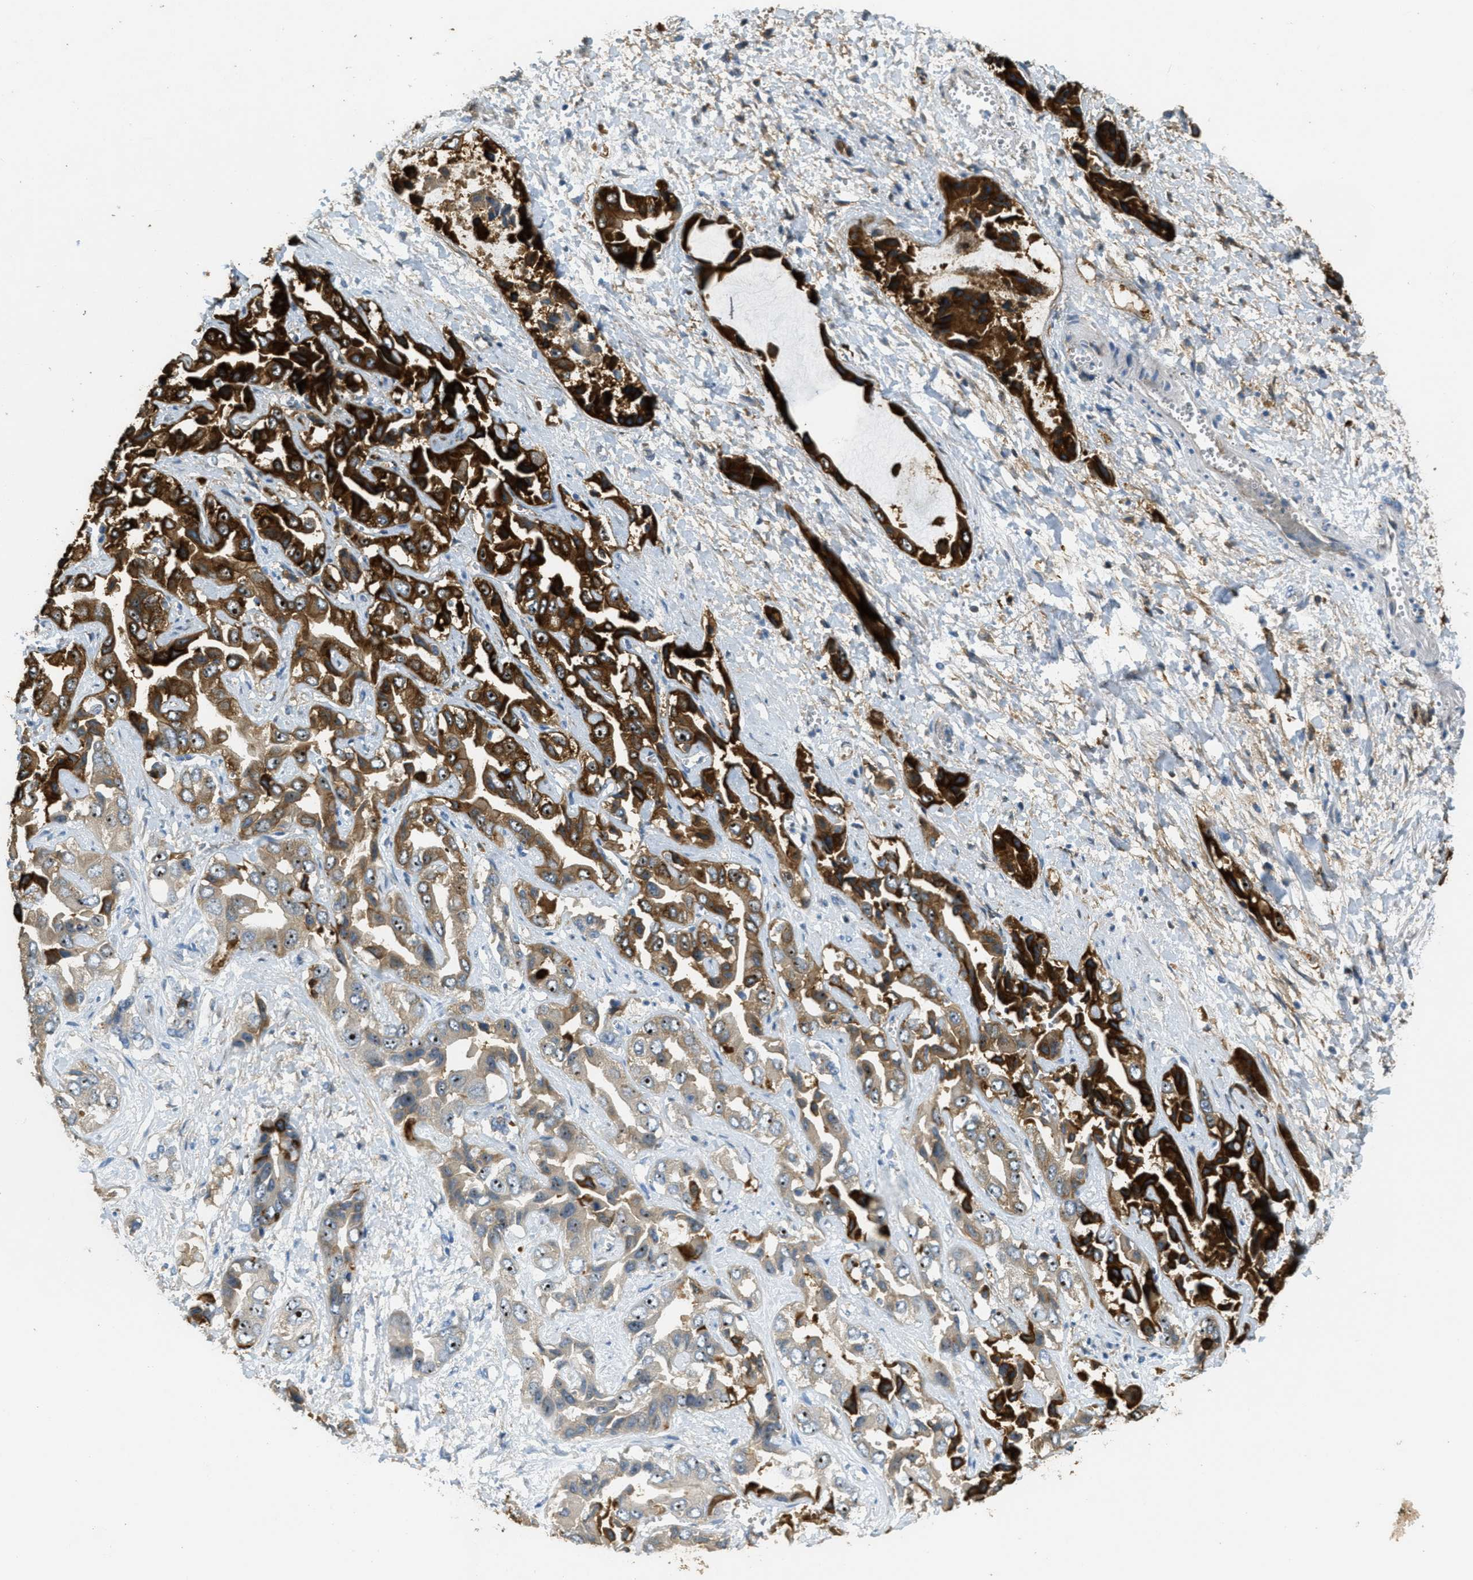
{"staining": {"intensity": "strong", "quantity": ">75%", "location": "cytoplasmic/membranous,nuclear"}, "tissue": "liver cancer", "cell_type": "Tumor cells", "image_type": "cancer", "snomed": [{"axis": "morphology", "description": "Cholangiocarcinoma"}, {"axis": "topography", "description": "Liver"}], "caption": "Immunohistochemistry of liver cancer displays high levels of strong cytoplasmic/membranous and nuclear positivity in approximately >75% of tumor cells.", "gene": "OSMR", "patient": {"sex": "female", "age": 52}}